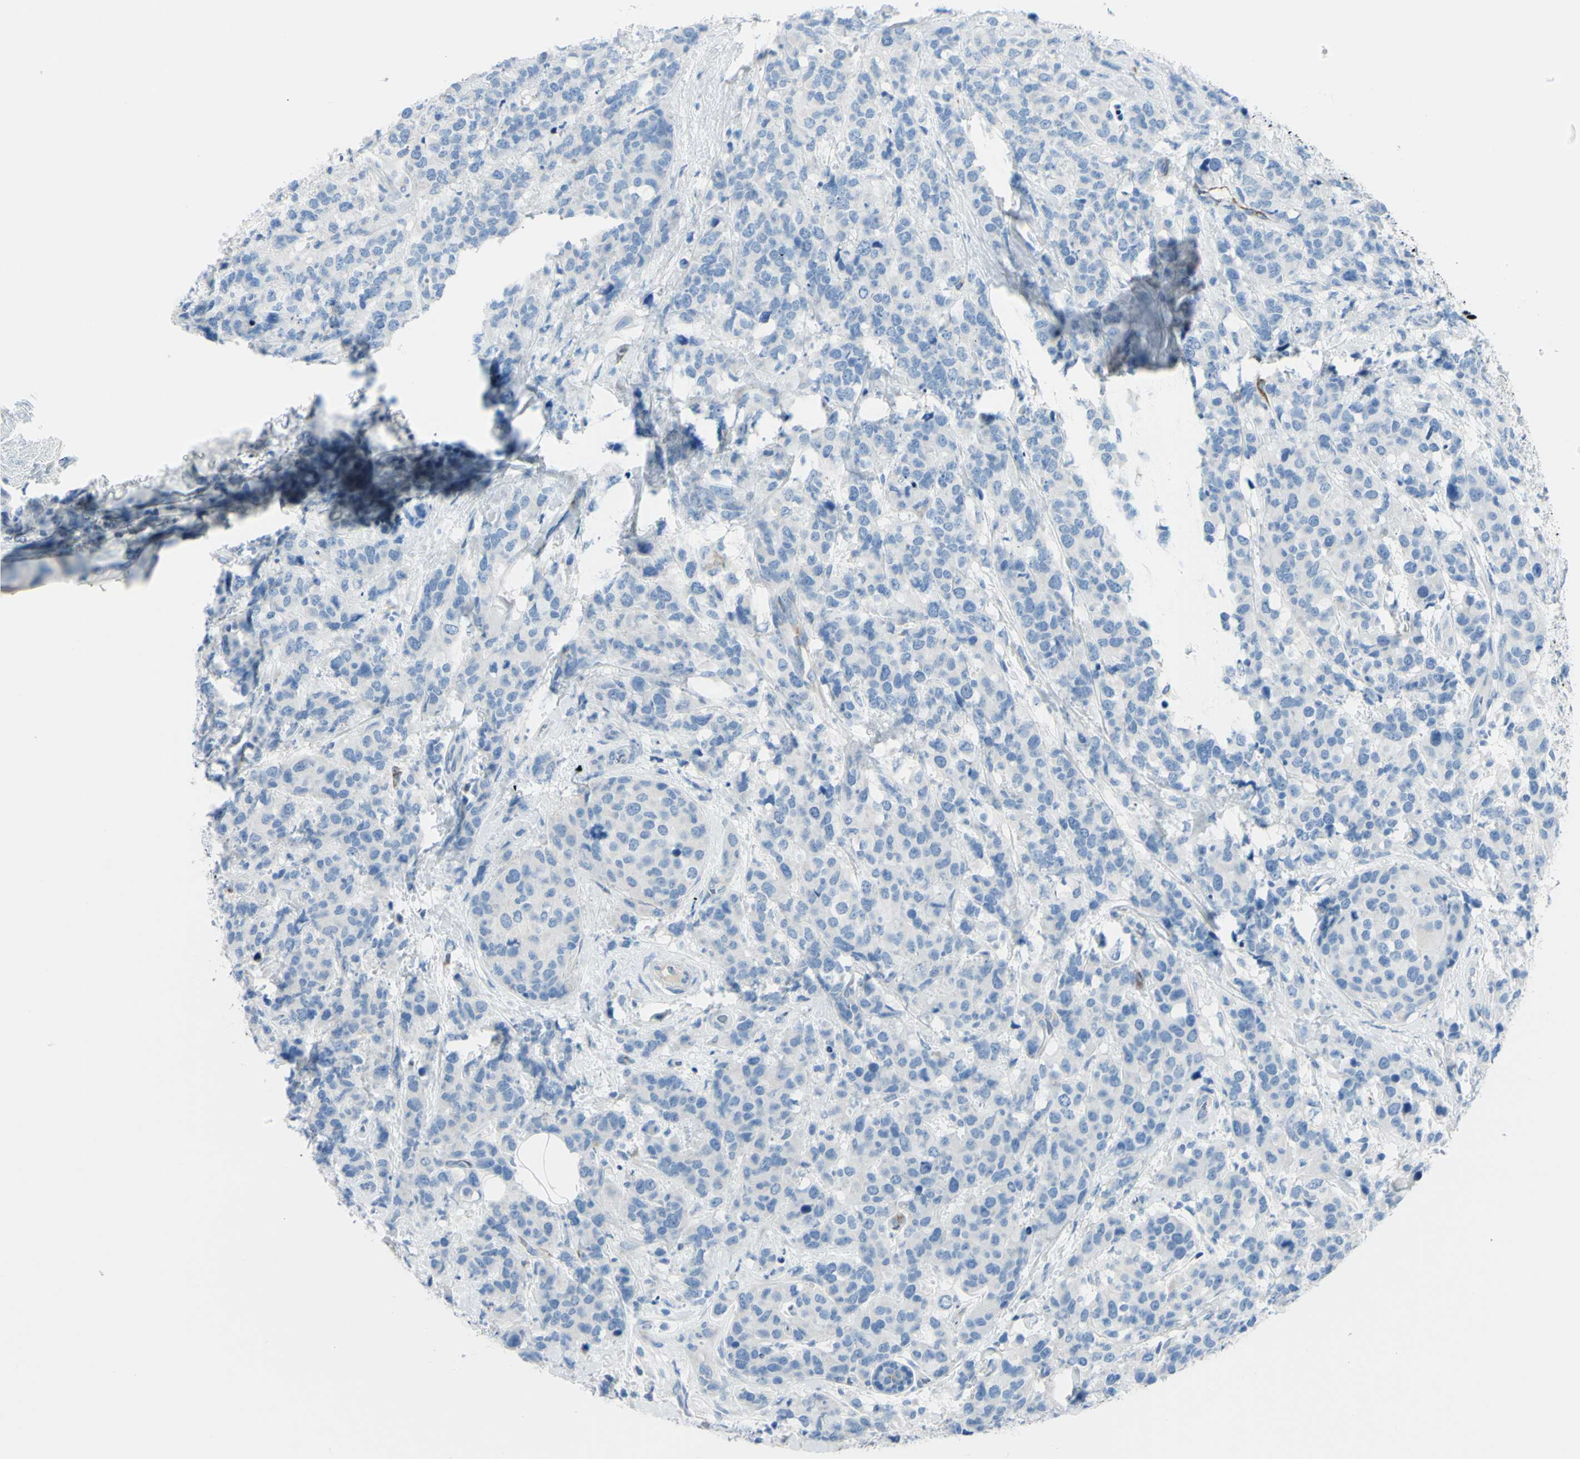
{"staining": {"intensity": "negative", "quantity": "none", "location": "none"}, "tissue": "breast cancer", "cell_type": "Tumor cells", "image_type": "cancer", "snomed": [{"axis": "morphology", "description": "Lobular carcinoma"}, {"axis": "topography", "description": "Breast"}], "caption": "Micrograph shows no significant protein staining in tumor cells of breast lobular carcinoma.", "gene": "FOLH1", "patient": {"sex": "female", "age": 59}}